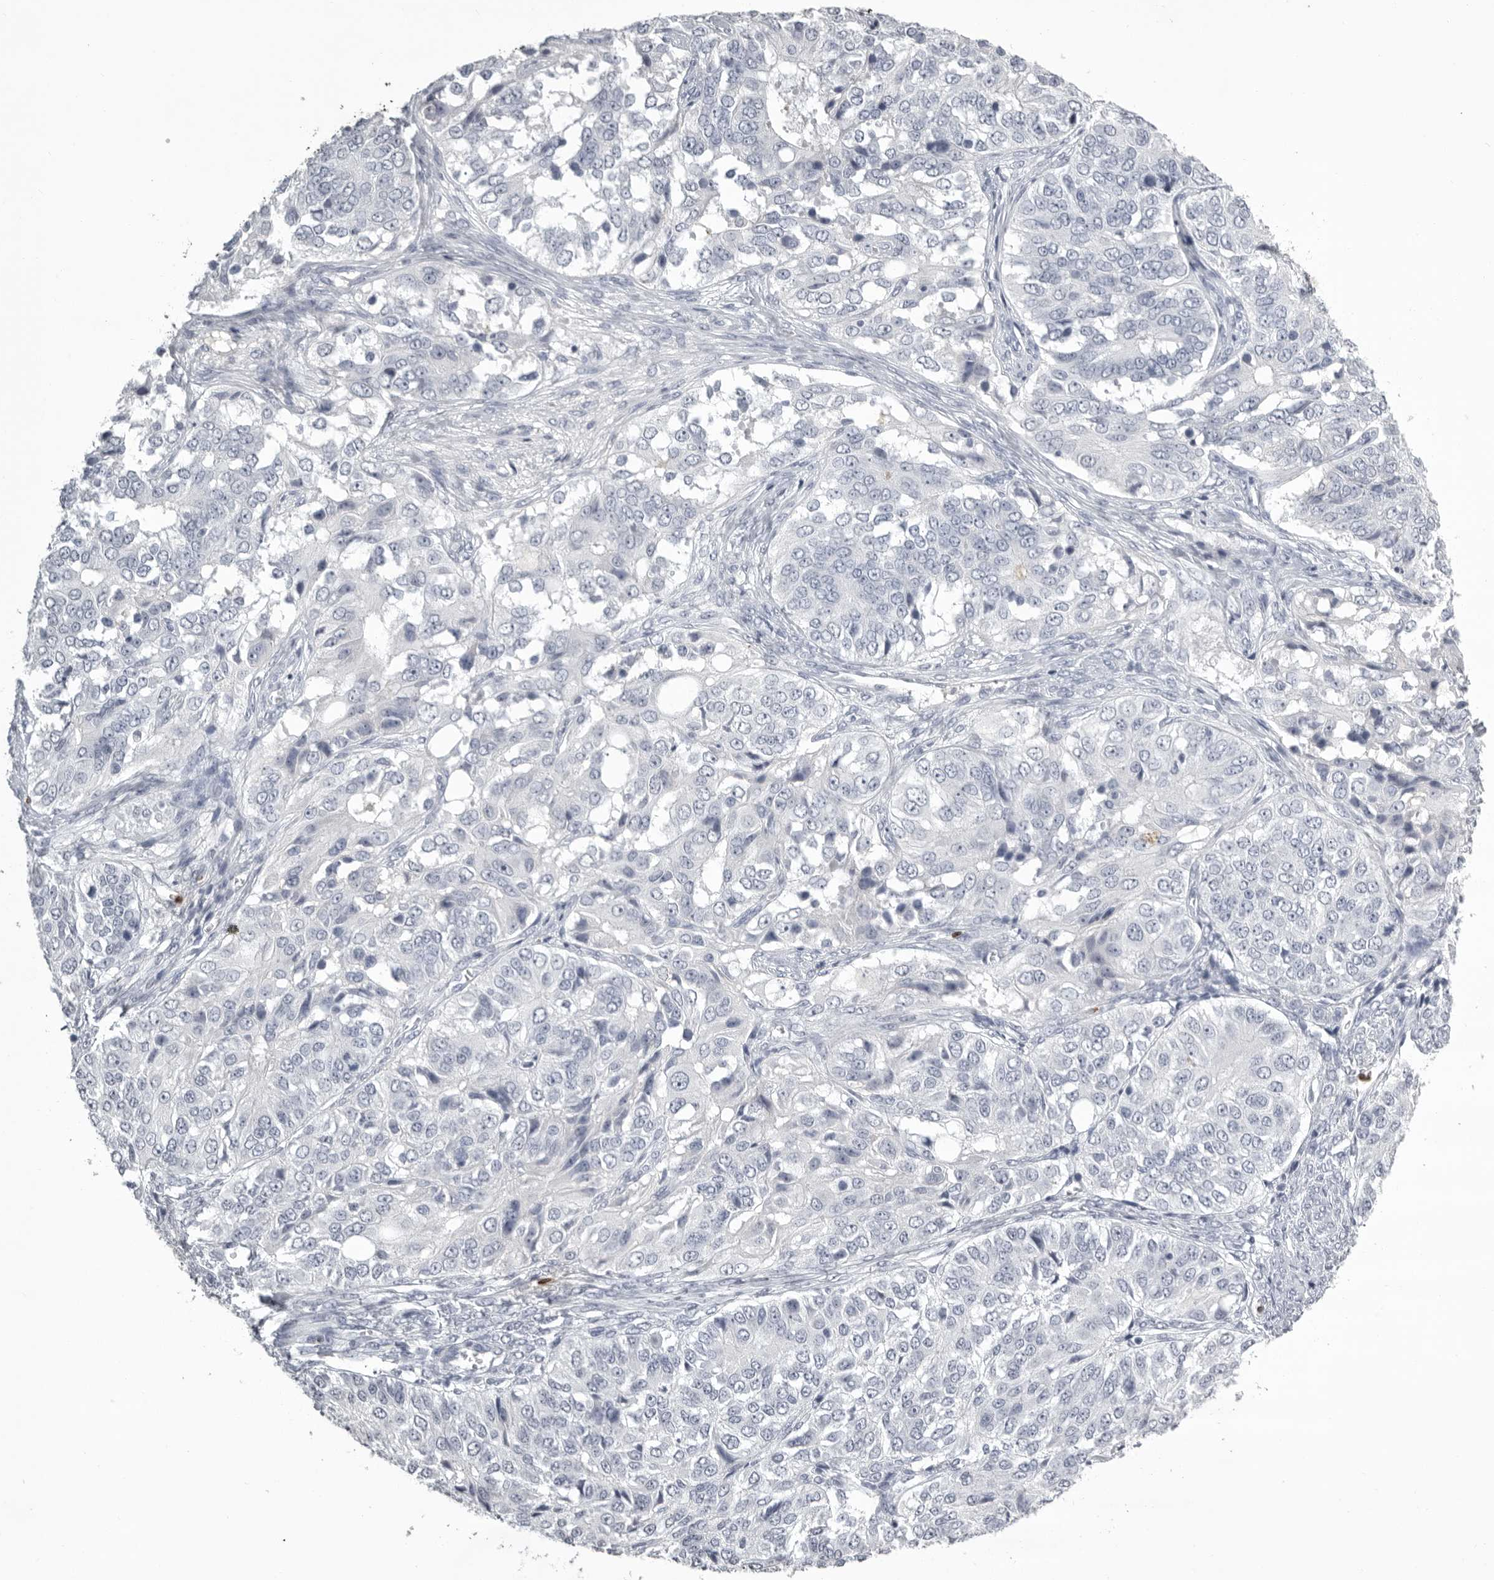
{"staining": {"intensity": "negative", "quantity": "none", "location": "none"}, "tissue": "ovarian cancer", "cell_type": "Tumor cells", "image_type": "cancer", "snomed": [{"axis": "morphology", "description": "Carcinoma, endometroid"}, {"axis": "topography", "description": "Ovary"}], "caption": "Tumor cells are negative for protein expression in human ovarian endometroid carcinoma.", "gene": "GNLY", "patient": {"sex": "female", "age": 51}}